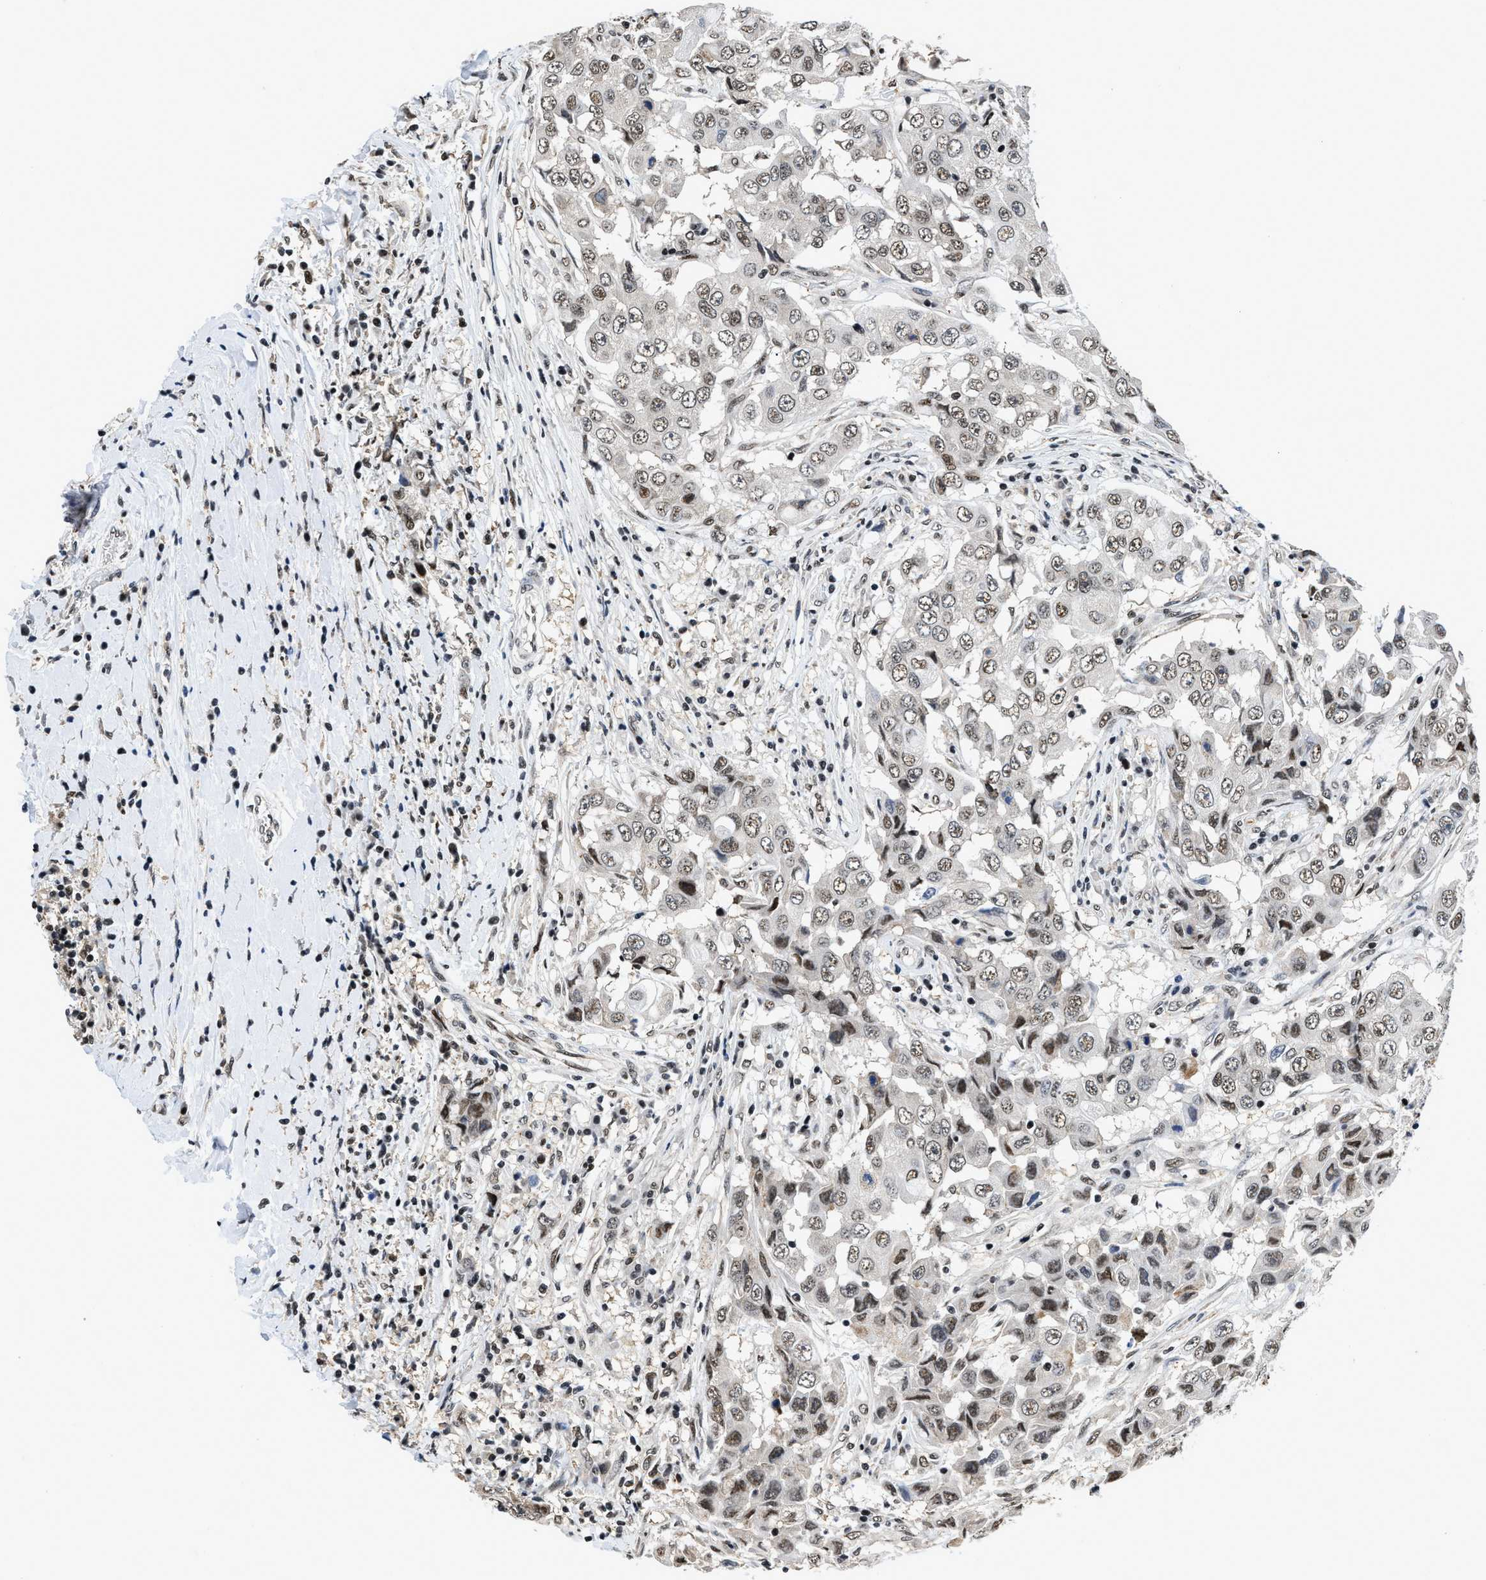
{"staining": {"intensity": "moderate", "quantity": "25%-75%", "location": "nuclear"}, "tissue": "breast cancer", "cell_type": "Tumor cells", "image_type": "cancer", "snomed": [{"axis": "morphology", "description": "Duct carcinoma"}, {"axis": "topography", "description": "Breast"}], "caption": "High-power microscopy captured an IHC photomicrograph of infiltrating ductal carcinoma (breast), revealing moderate nuclear expression in about 25%-75% of tumor cells. The staining was performed using DAB to visualize the protein expression in brown, while the nuclei were stained in blue with hematoxylin (Magnification: 20x).", "gene": "HNRNPH2", "patient": {"sex": "female", "age": 27}}